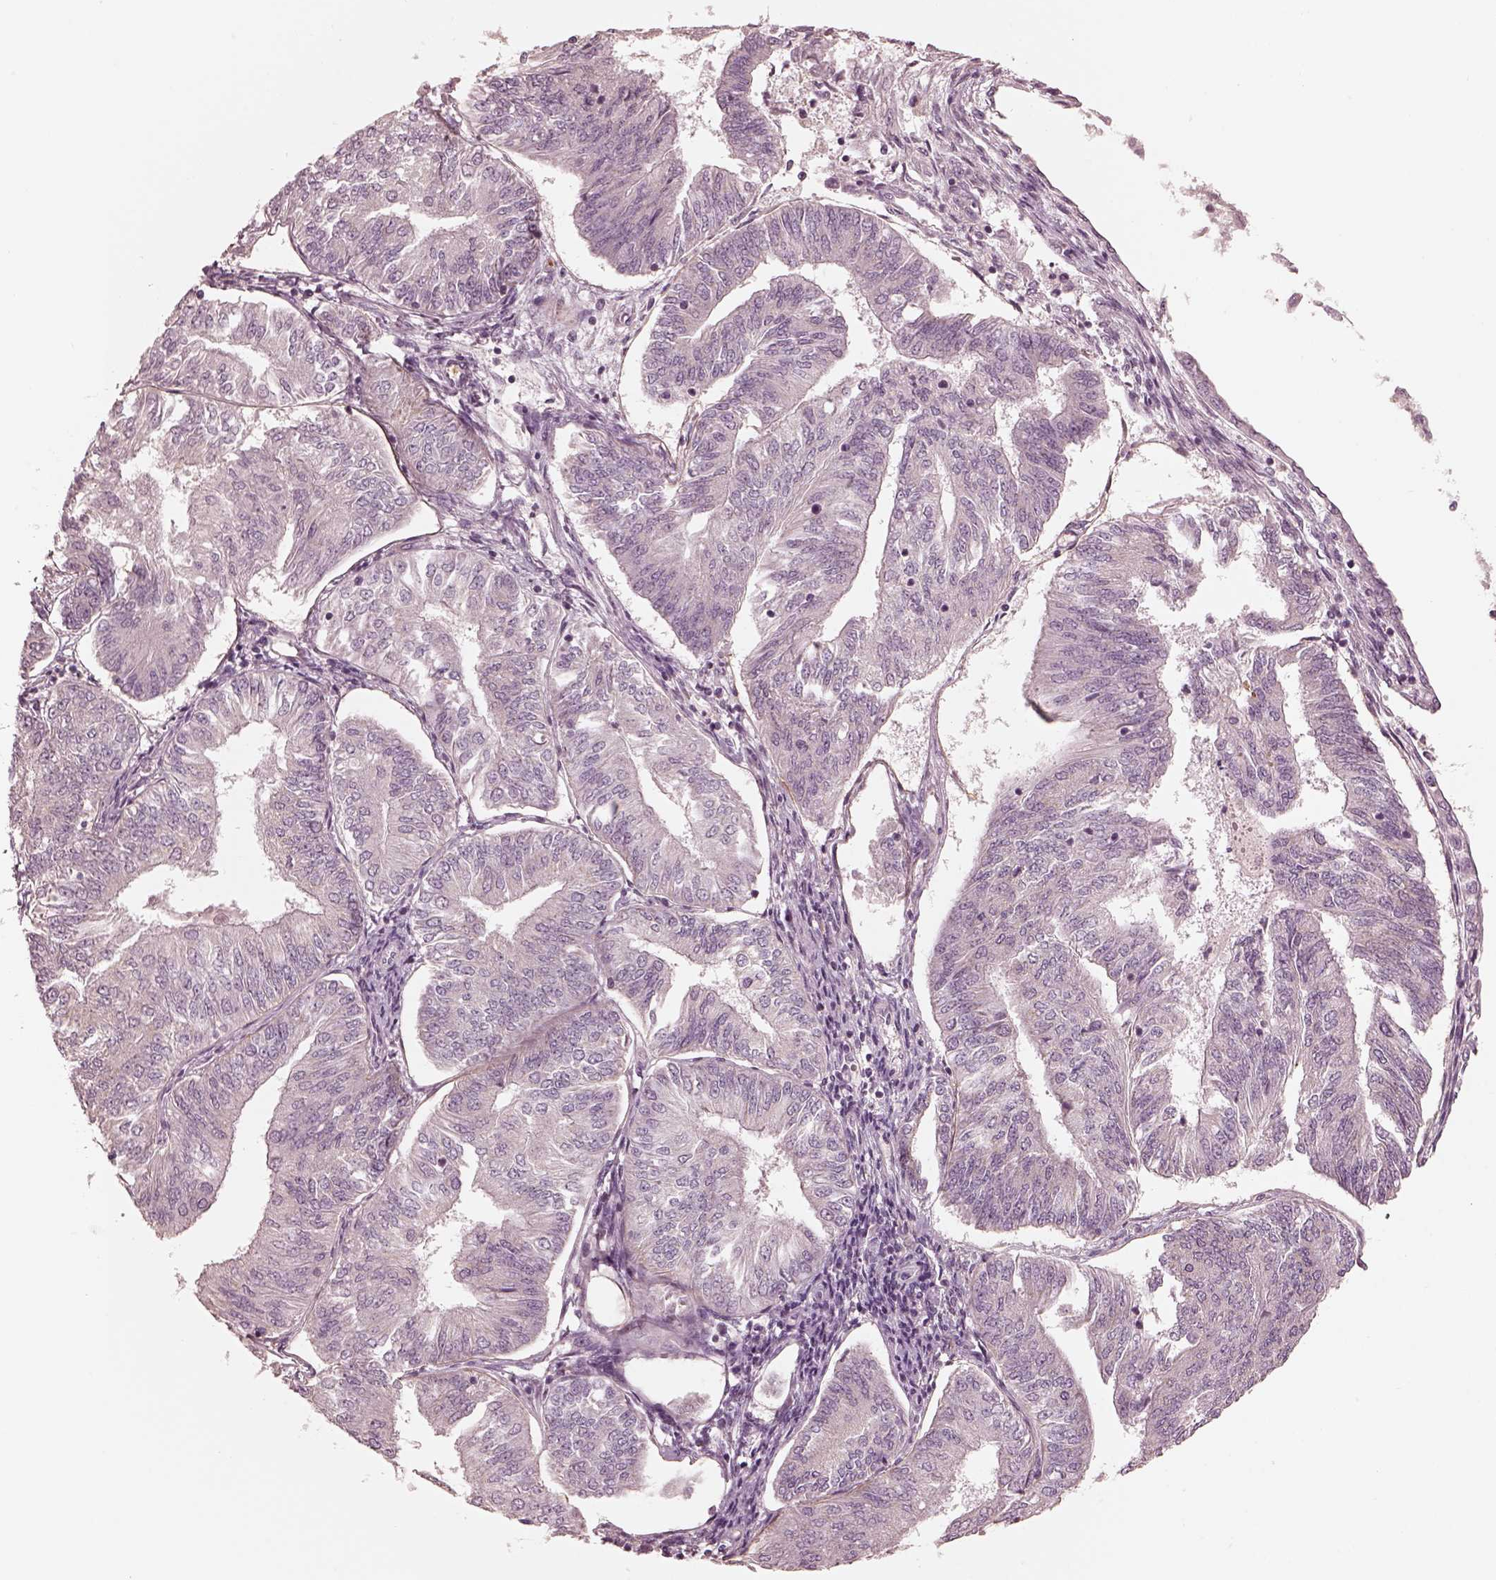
{"staining": {"intensity": "negative", "quantity": "none", "location": "none"}, "tissue": "endometrial cancer", "cell_type": "Tumor cells", "image_type": "cancer", "snomed": [{"axis": "morphology", "description": "Adenocarcinoma, NOS"}, {"axis": "topography", "description": "Endometrium"}], "caption": "Immunohistochemistry micrograph of neoplastic tissue: adenocarcinoma (endometrial) stained with DAB (3,3'-diaminobenzidine) exhibits no significant protein positivity in tumor cells.", "gene": "ANKLE1", "patient": {"sex": "female", "age": 58}}